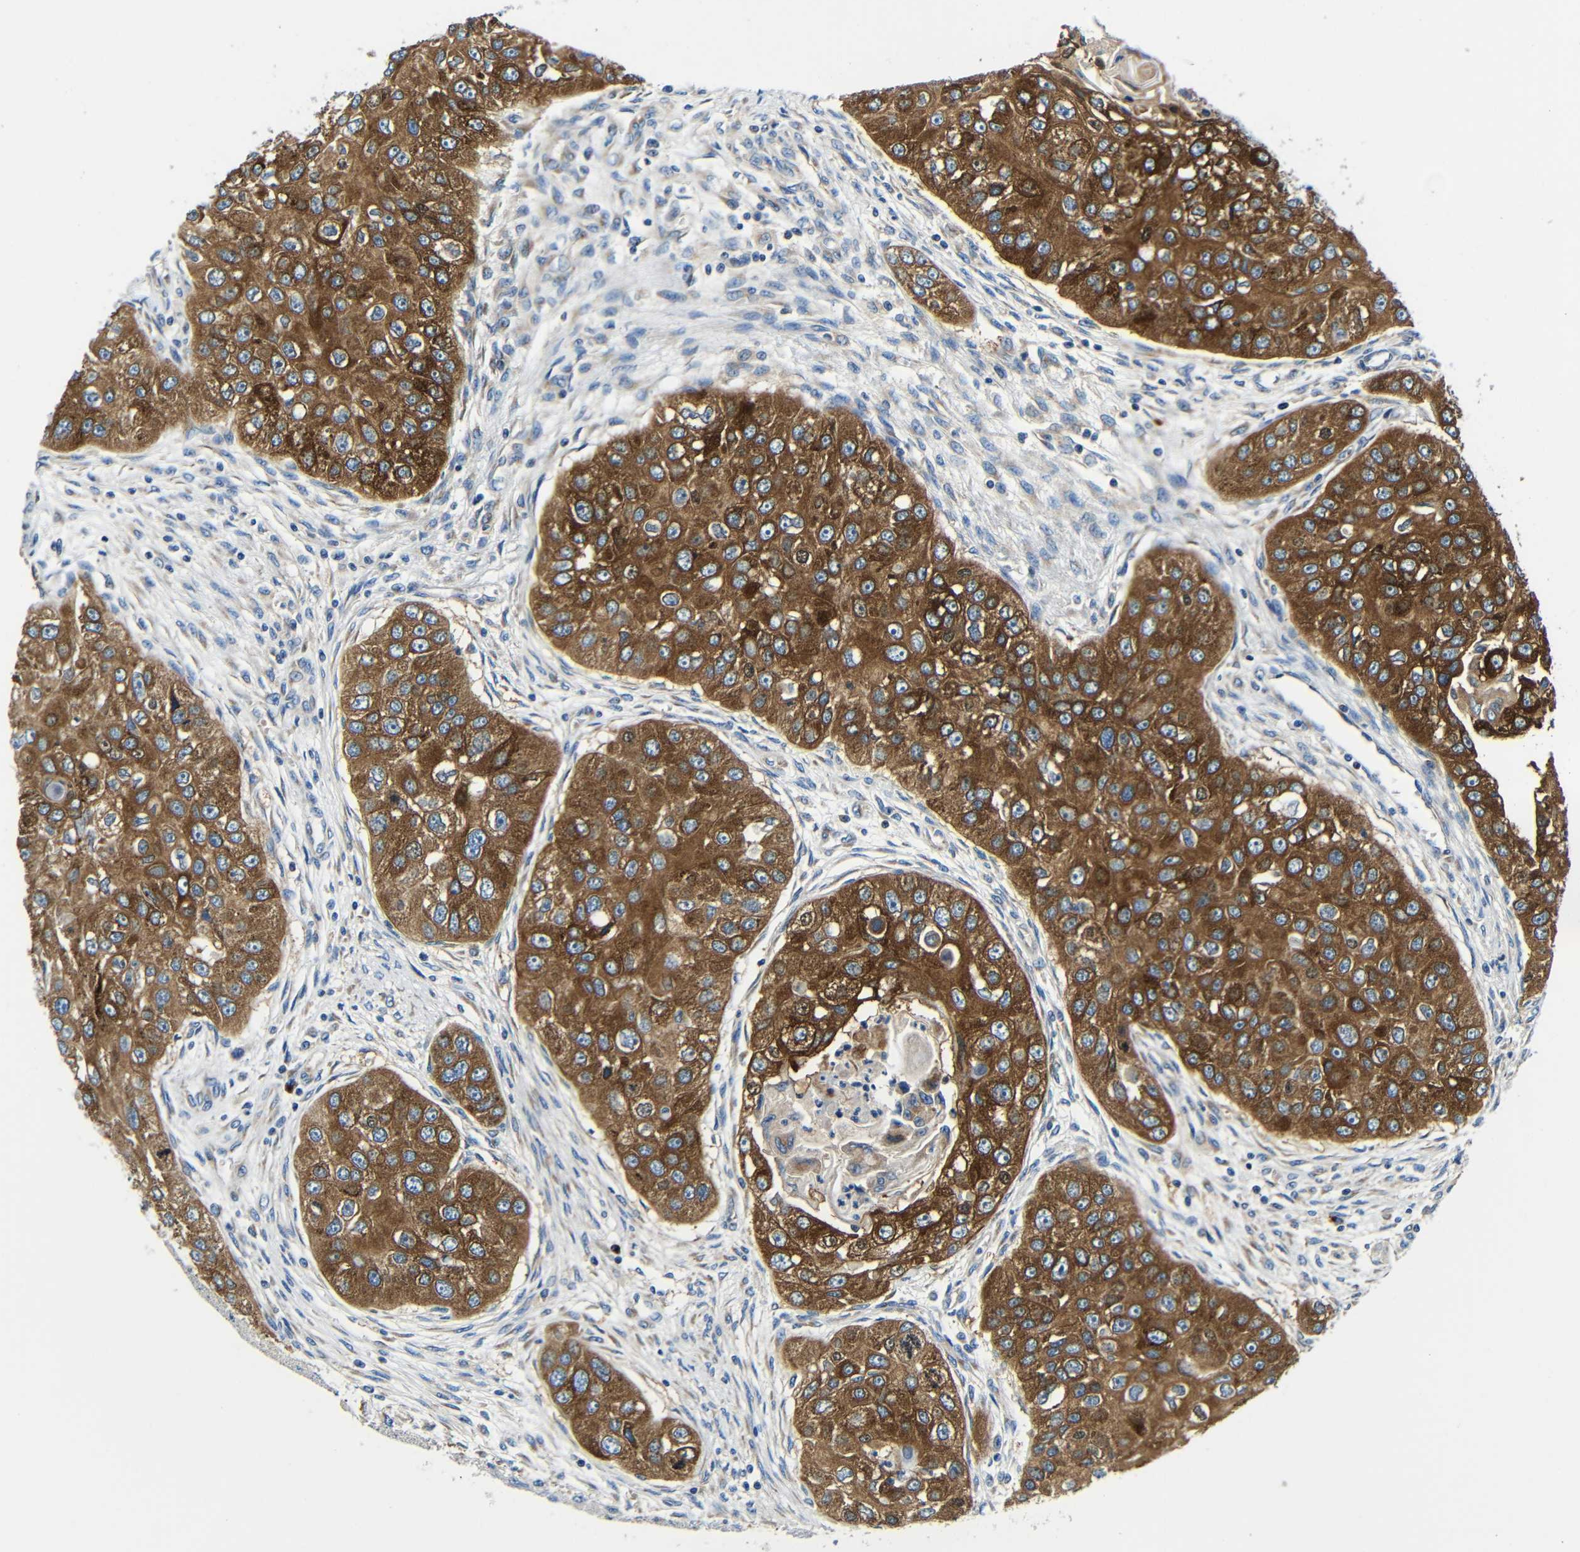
{"staining": {"intensity": "moderate", "quantity": ">75%", "location": "cytoplasmic/membranous"}, "tissue": "head and neck cancer", "cell_type": "Tumor cells", "image_type": "cancer", "snomed": [{"axis": "morphology", "description": "Normal tissue, NOS"}, {"axis": "morphology", "description": "Squamous cell carcinoma, NOS"}, {"axis": "topography", "description": "Skeletal muscle"}, {"axis": "topography", "description": "Head-Neck"}], "caption": "Immunohistochemistry (IHC) histopathology image of human head and neck squamous cell carcinoma stained for a protein (brown), which displays medium levels of moderate cytoplasmic/membranous staining in approximately >75% of tumor cells.", "gene": "USO1", "patient": {"sex": "male", "age": 51}}